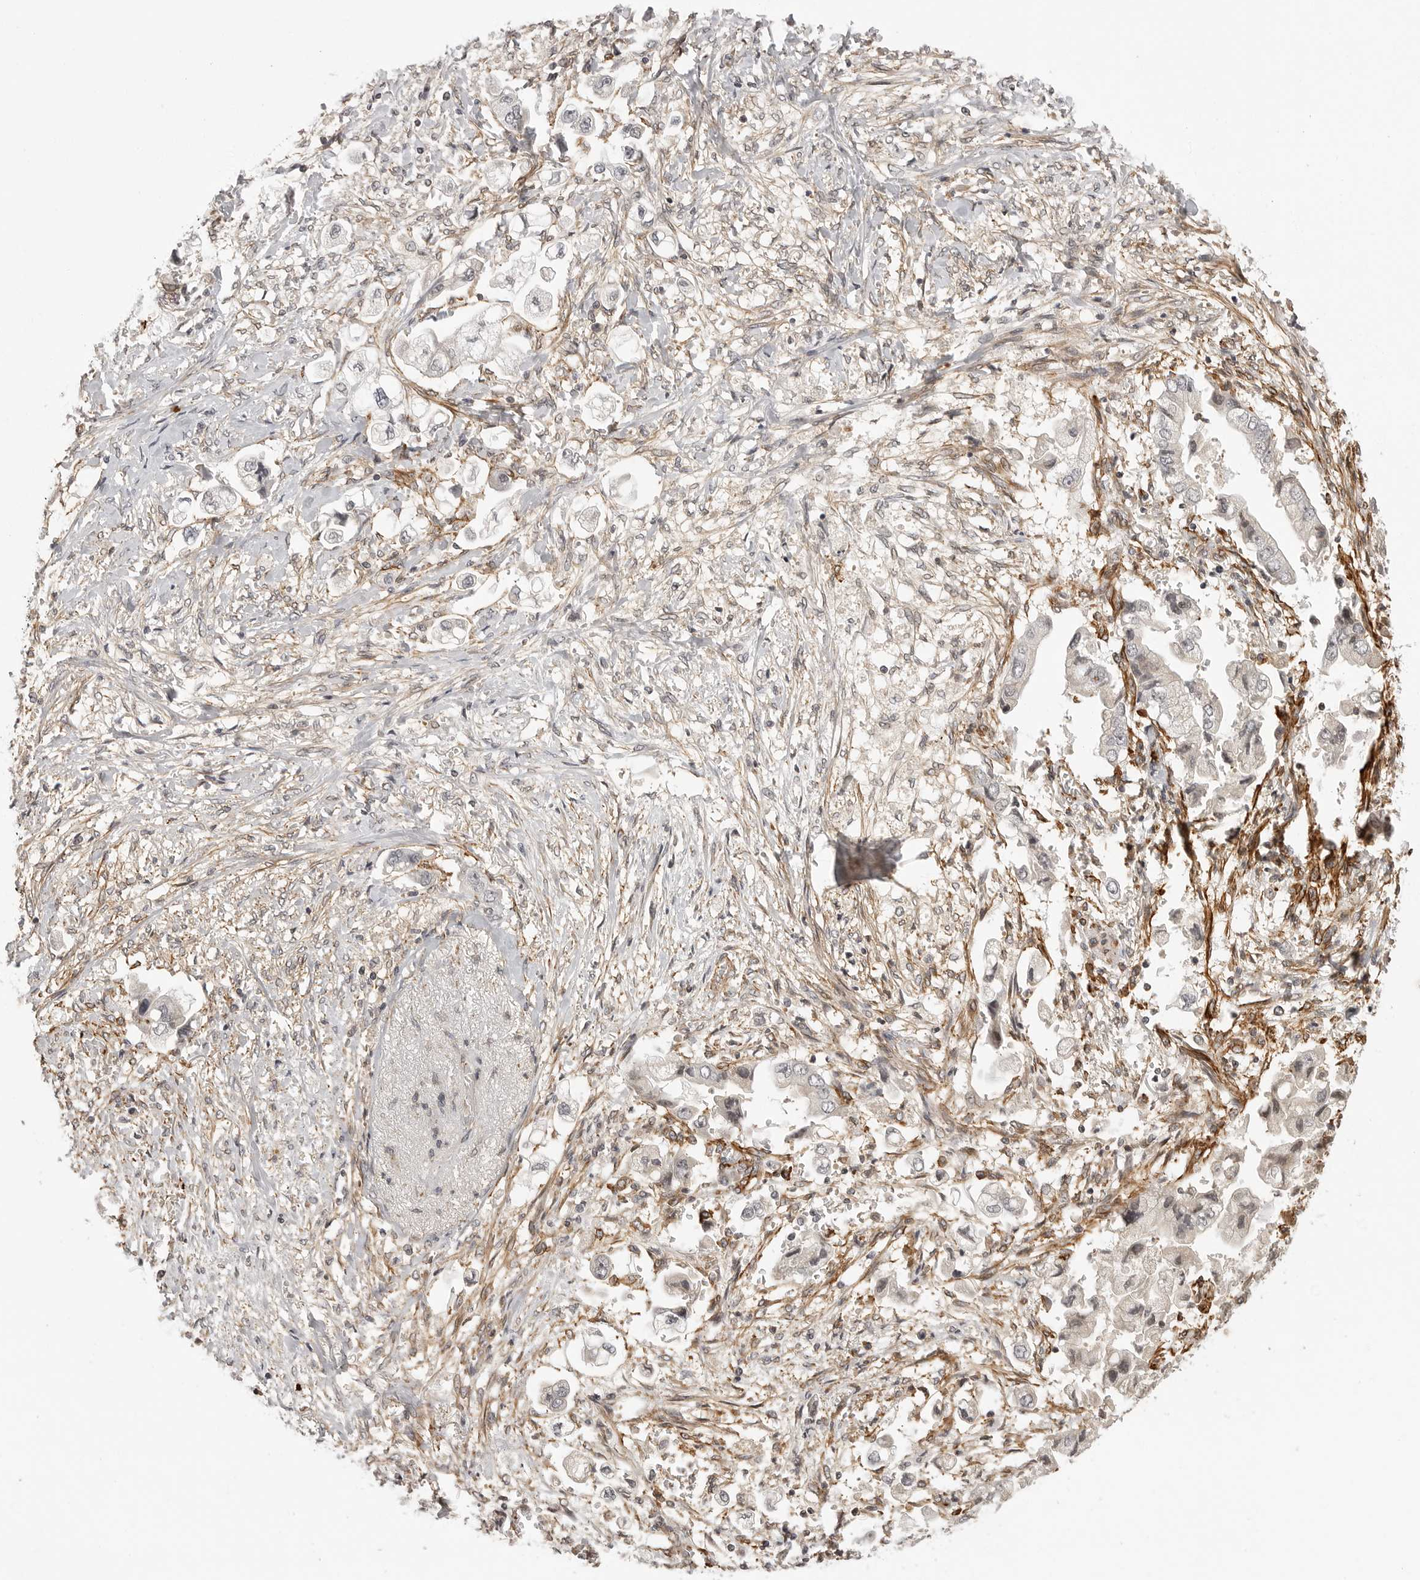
{"staining": {"intensity": "weak", "quantity": "<25%", "location": "nuclear"}, "tissue": "stomach cancer", "cell_type": "Tumor cells", "image_type": "cancer", "snomed": [{"axis": "morphology", "description": "Adenocarcinoma, NOS"}, {"axis": "topography", "description": "Stomach"}], "caption": "The micrograph shows no significant staining in tumor cells of adenocarcinoma (stomach).", "gene": "TUT4", "patient": {"sex": "male", "age": 62}}